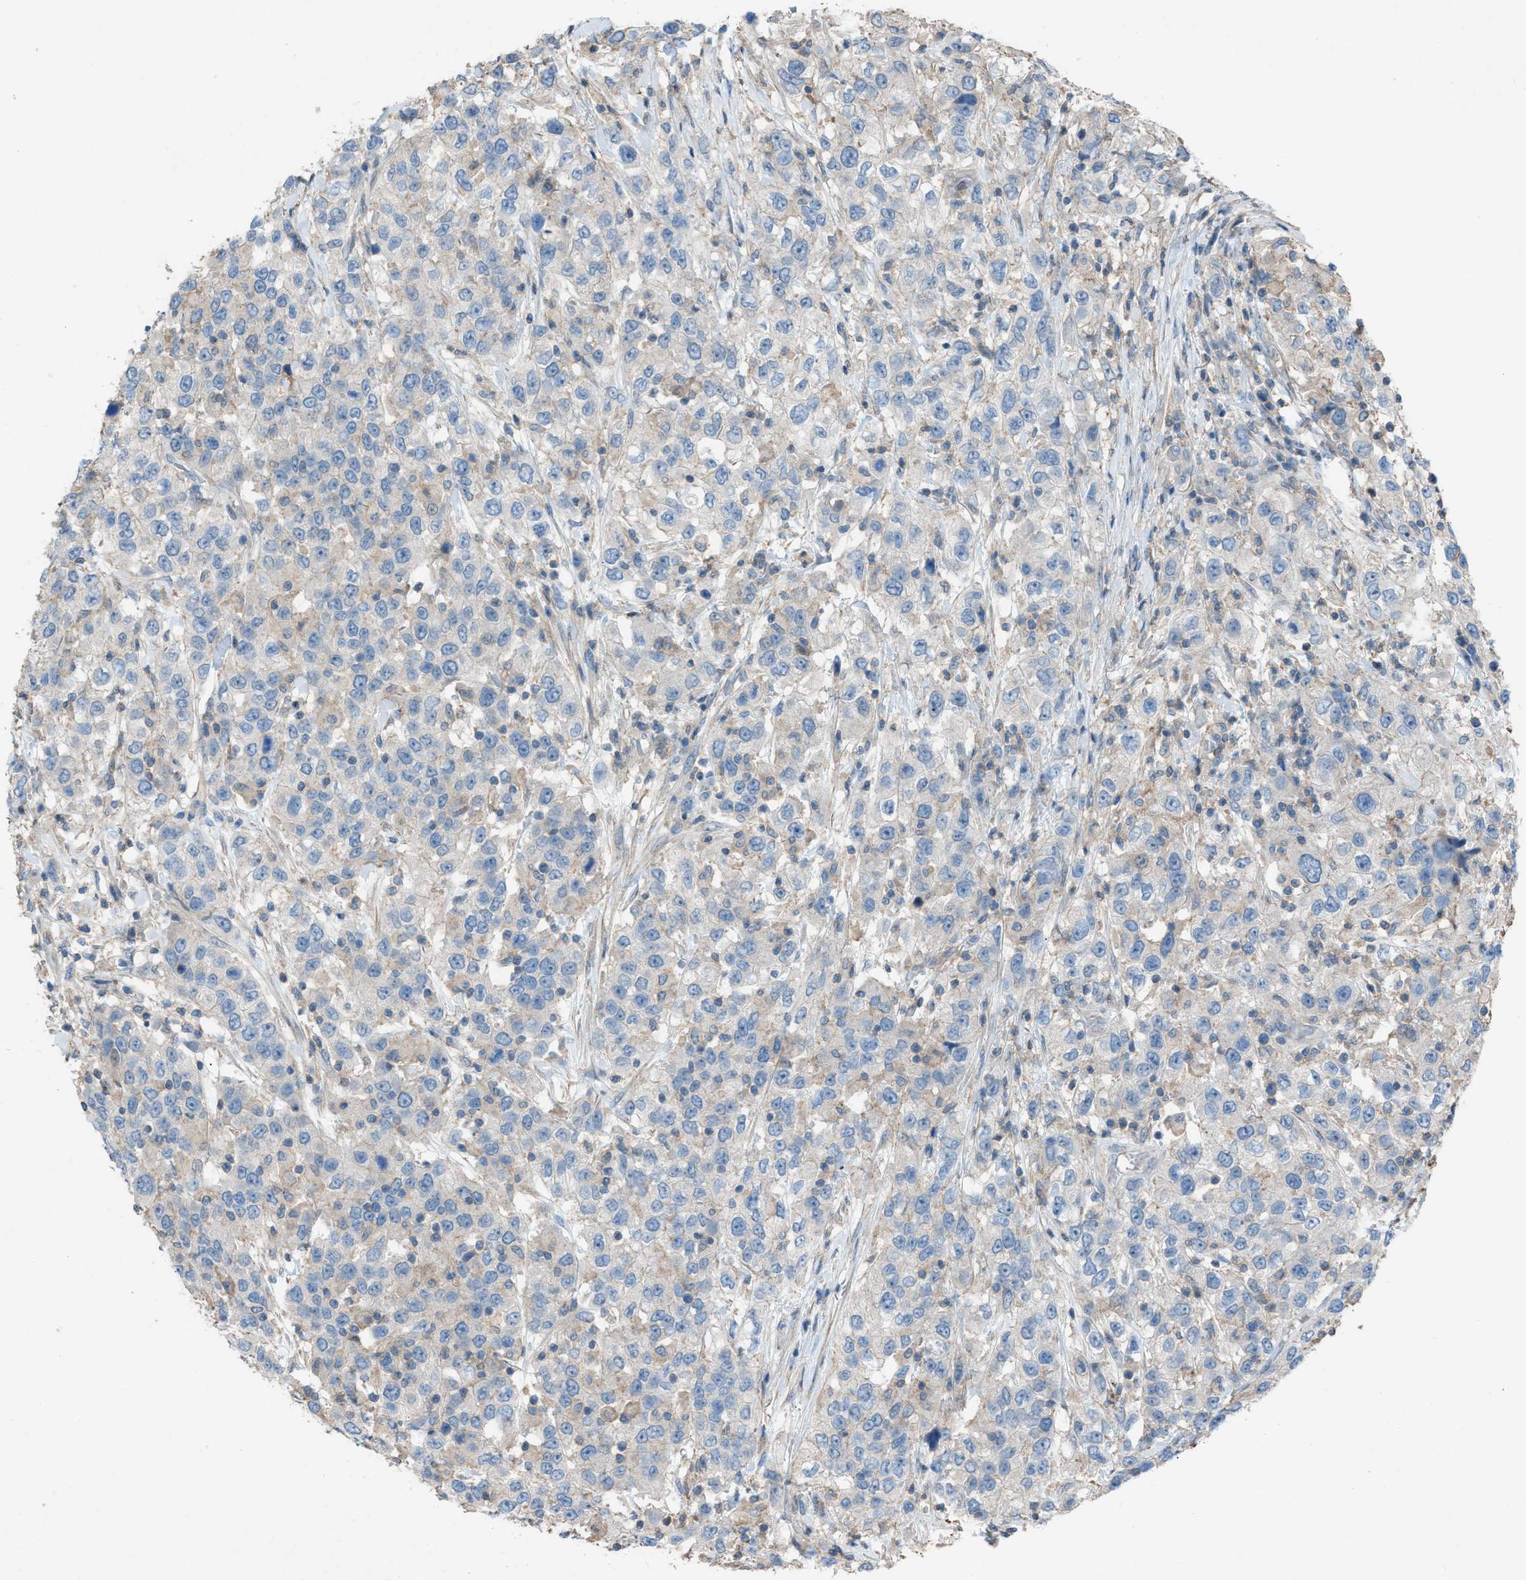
{"staining": {"intensity": "negative", "quantity": "none", "location": "none"}, "tissue": "urothelial cancer", "cell_type": "Tumor cells", "image_type": "cancer", "snomed": [{"axis": "morphology", "description": "Urothelial carcinoma, High grade"}, {"axis": "topography", "description": "Urinary bladder"}], "caption": "Protein analysis of urothelial cancer shows no significant expression in tumor cells.", "gene": "NCK2", "patient": {"sex": "female", "age": 80}}